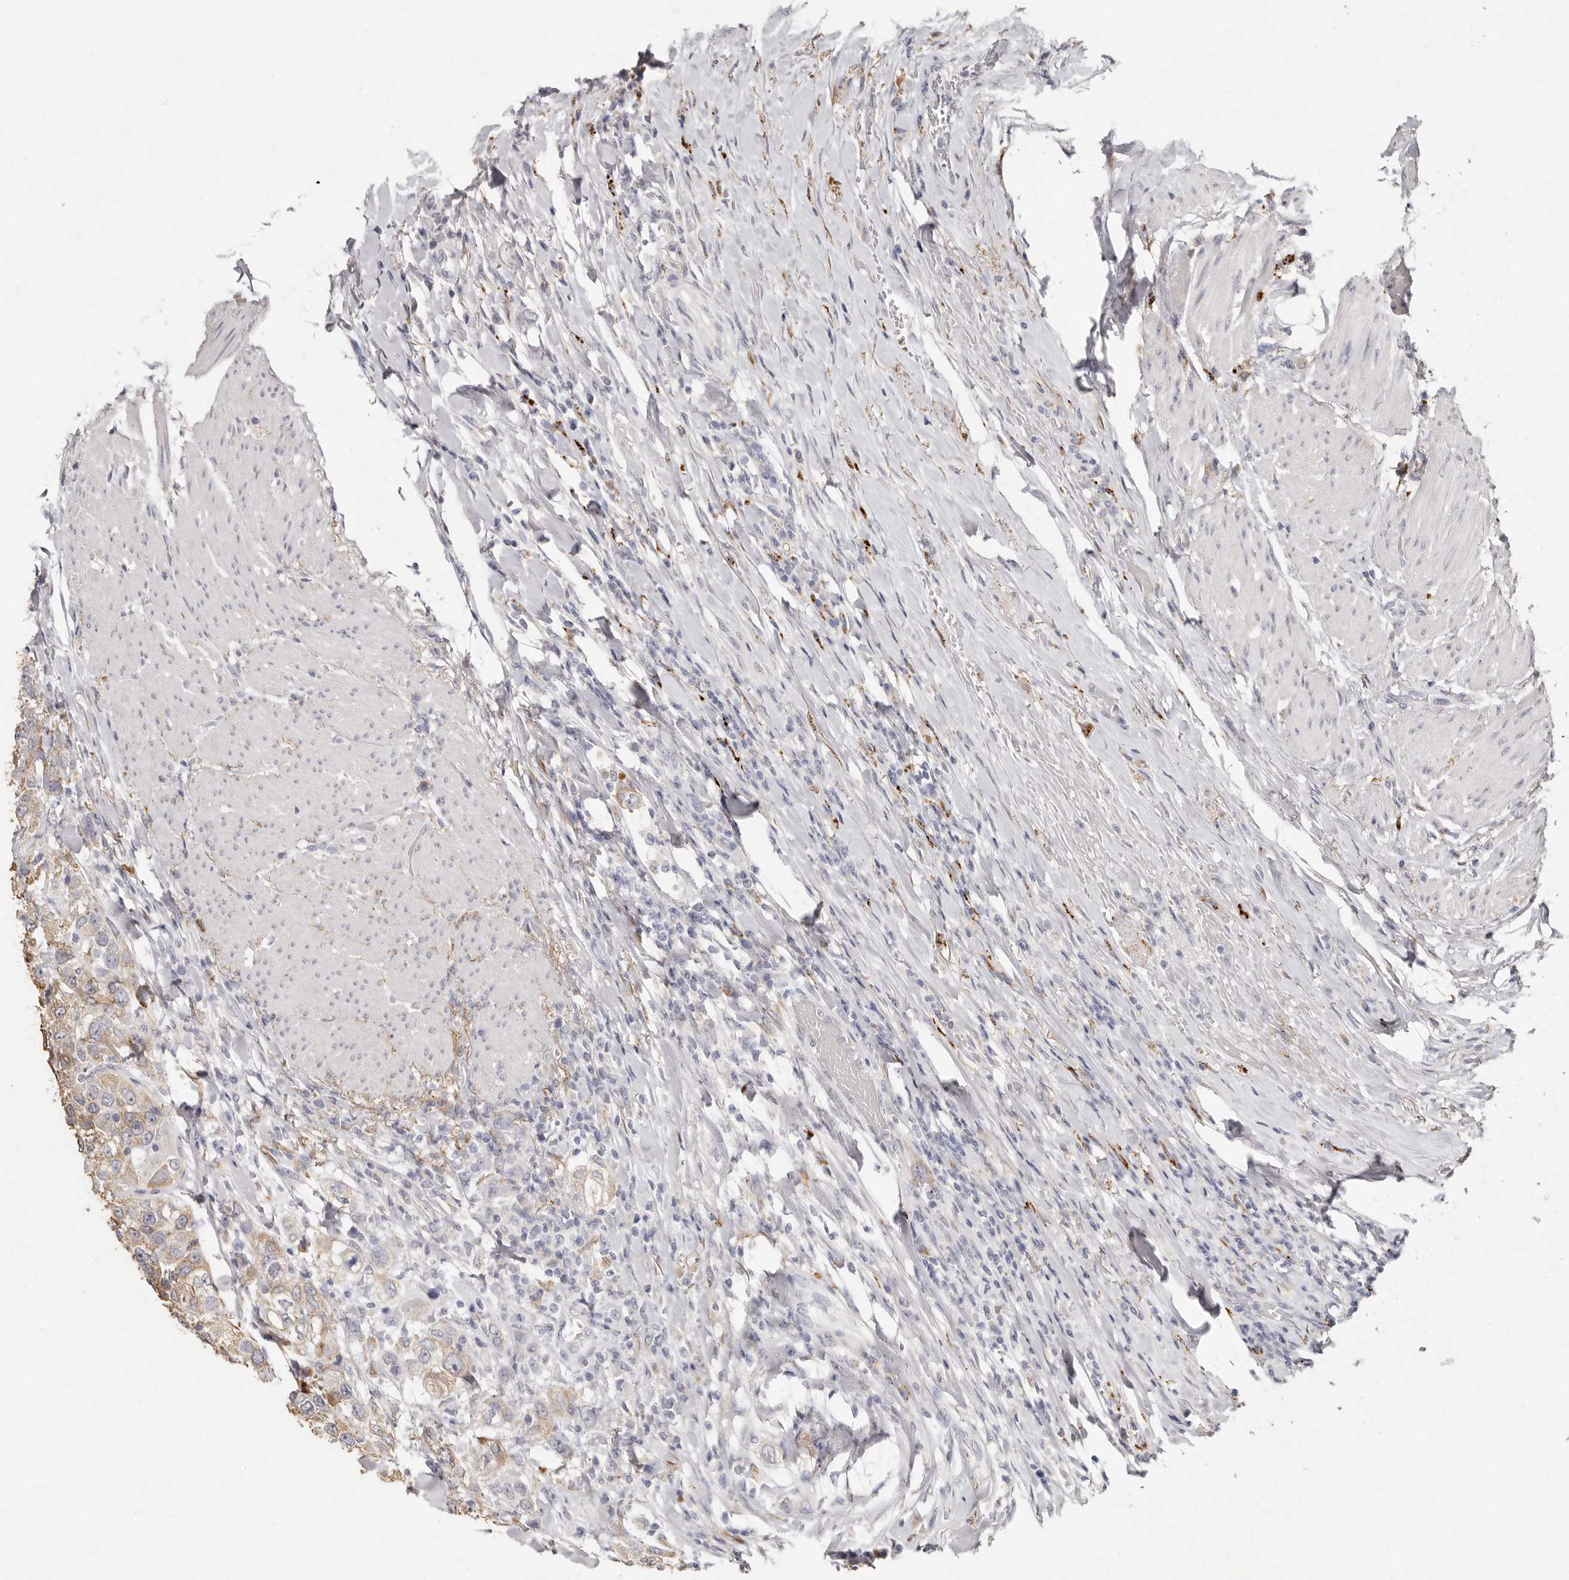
{"staining": {"intensity": "weak", "quantity": ">75%", "location": "cytoplasmic/membranous"}, "tissue": "urothelial cancer", "cell_type": "Tumor cells", "image_type": "cancer", "snomed": [{"axis": "morphology", "description": "Urothelial carcinoma, High grade"}, {"axis": "topography", "description": "Urinary bladder"}], "caption": "A brown stain labels weak cytoplasmic/membranous positivity of a protein in urothelial carcinoma (high-grade) tumor cells.", "gene": "FAM185A", "patient": {"sex": "female", "age": 80}}